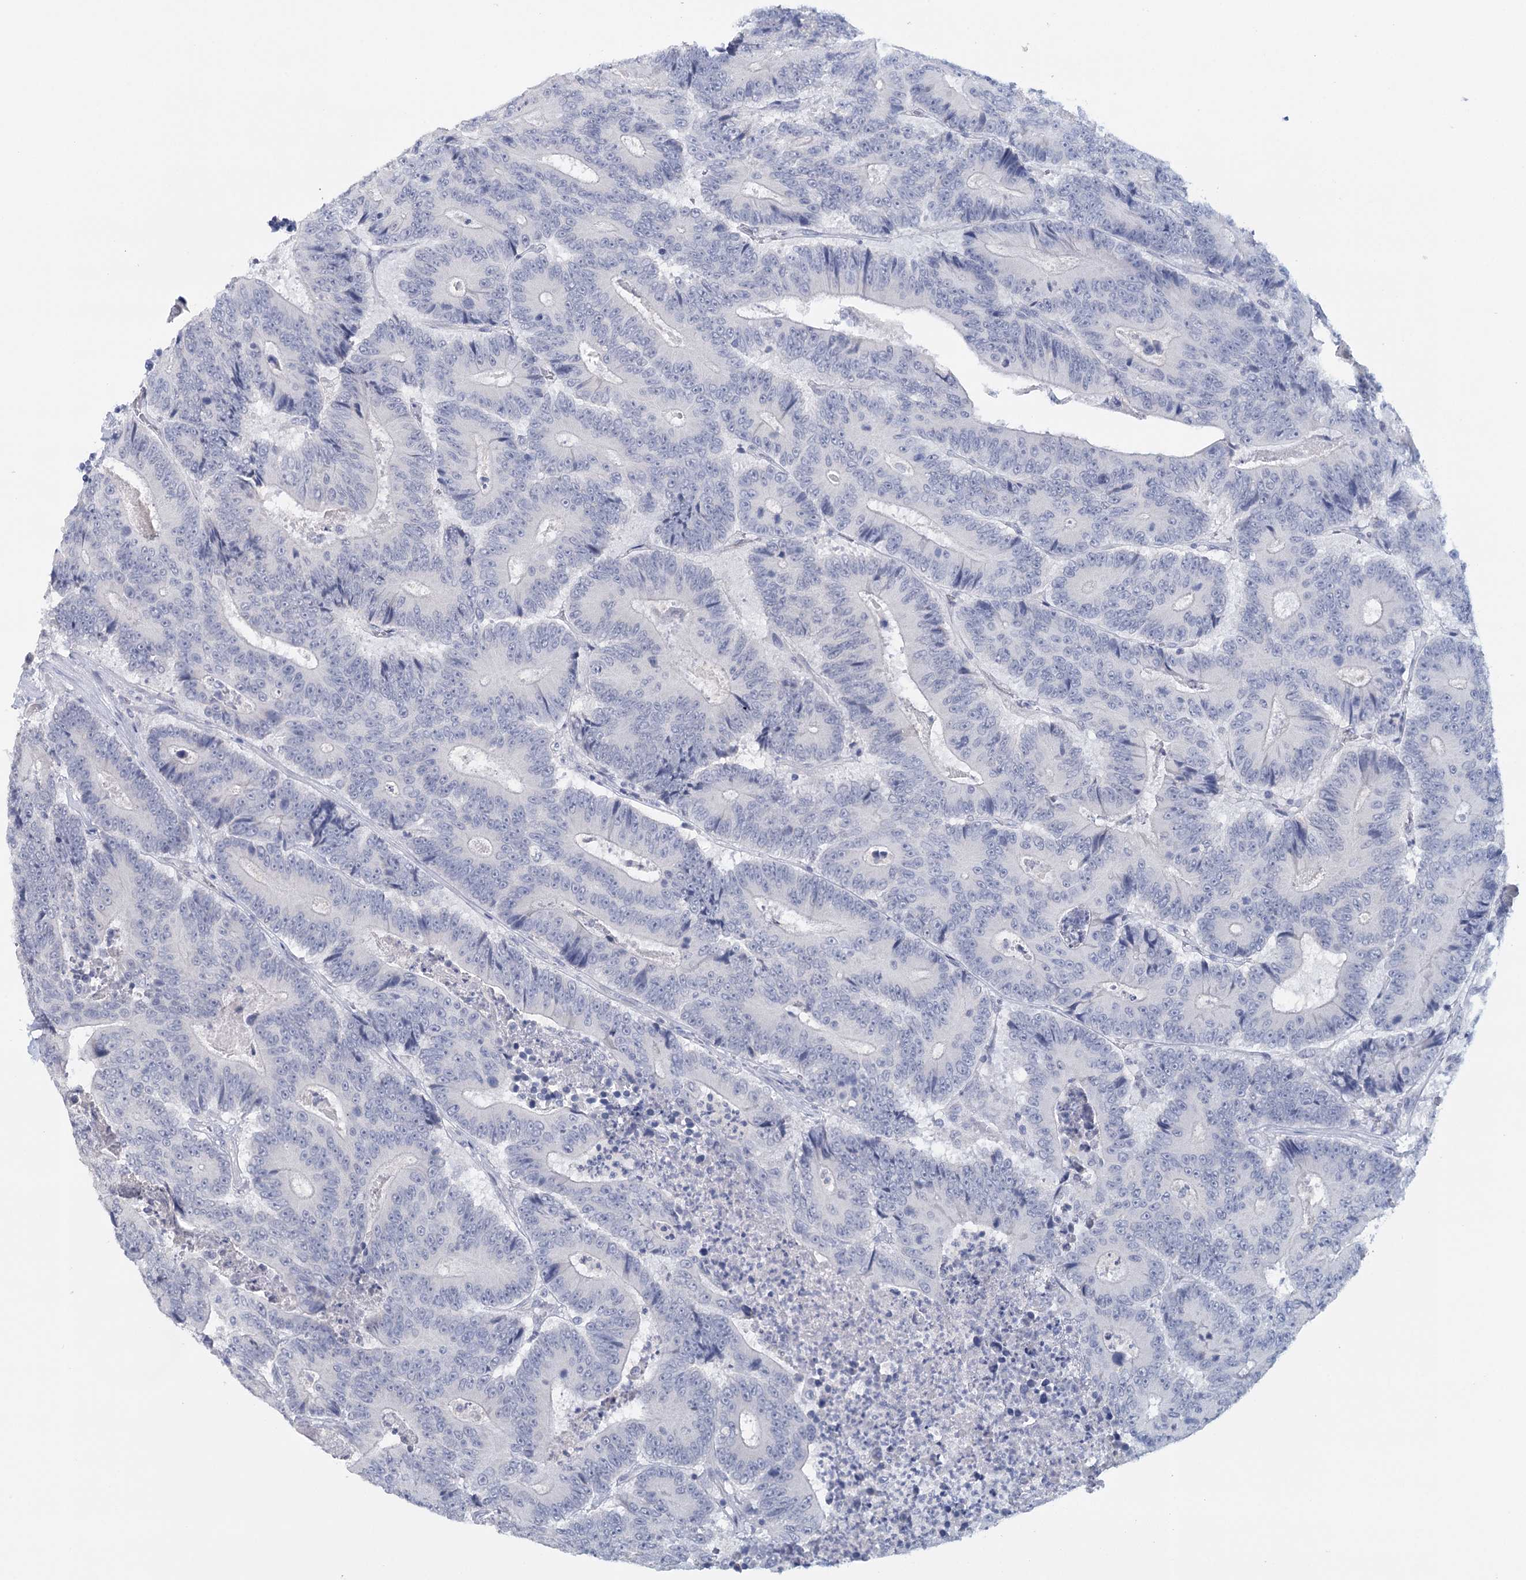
{"staining": {"intensity": "negative", "quantity": "none", "location": "none"}, "tissue": "colorectal cancer", "cell_type": "Tumor cells", "image_type": "cancer", "snomed": [{"axis": "morphology", "description": "Adenocarcinoma, NOS"}, {"axis": "topography", "description": "Colon"}], "caption": "A histopathology image of colorectal cancer (adenocarcinoma) stained for a protein demonstrates no brown staining in tumor cells.", "gene": "HSPA4L", "patient": {"sex": "male", "age": 83}}